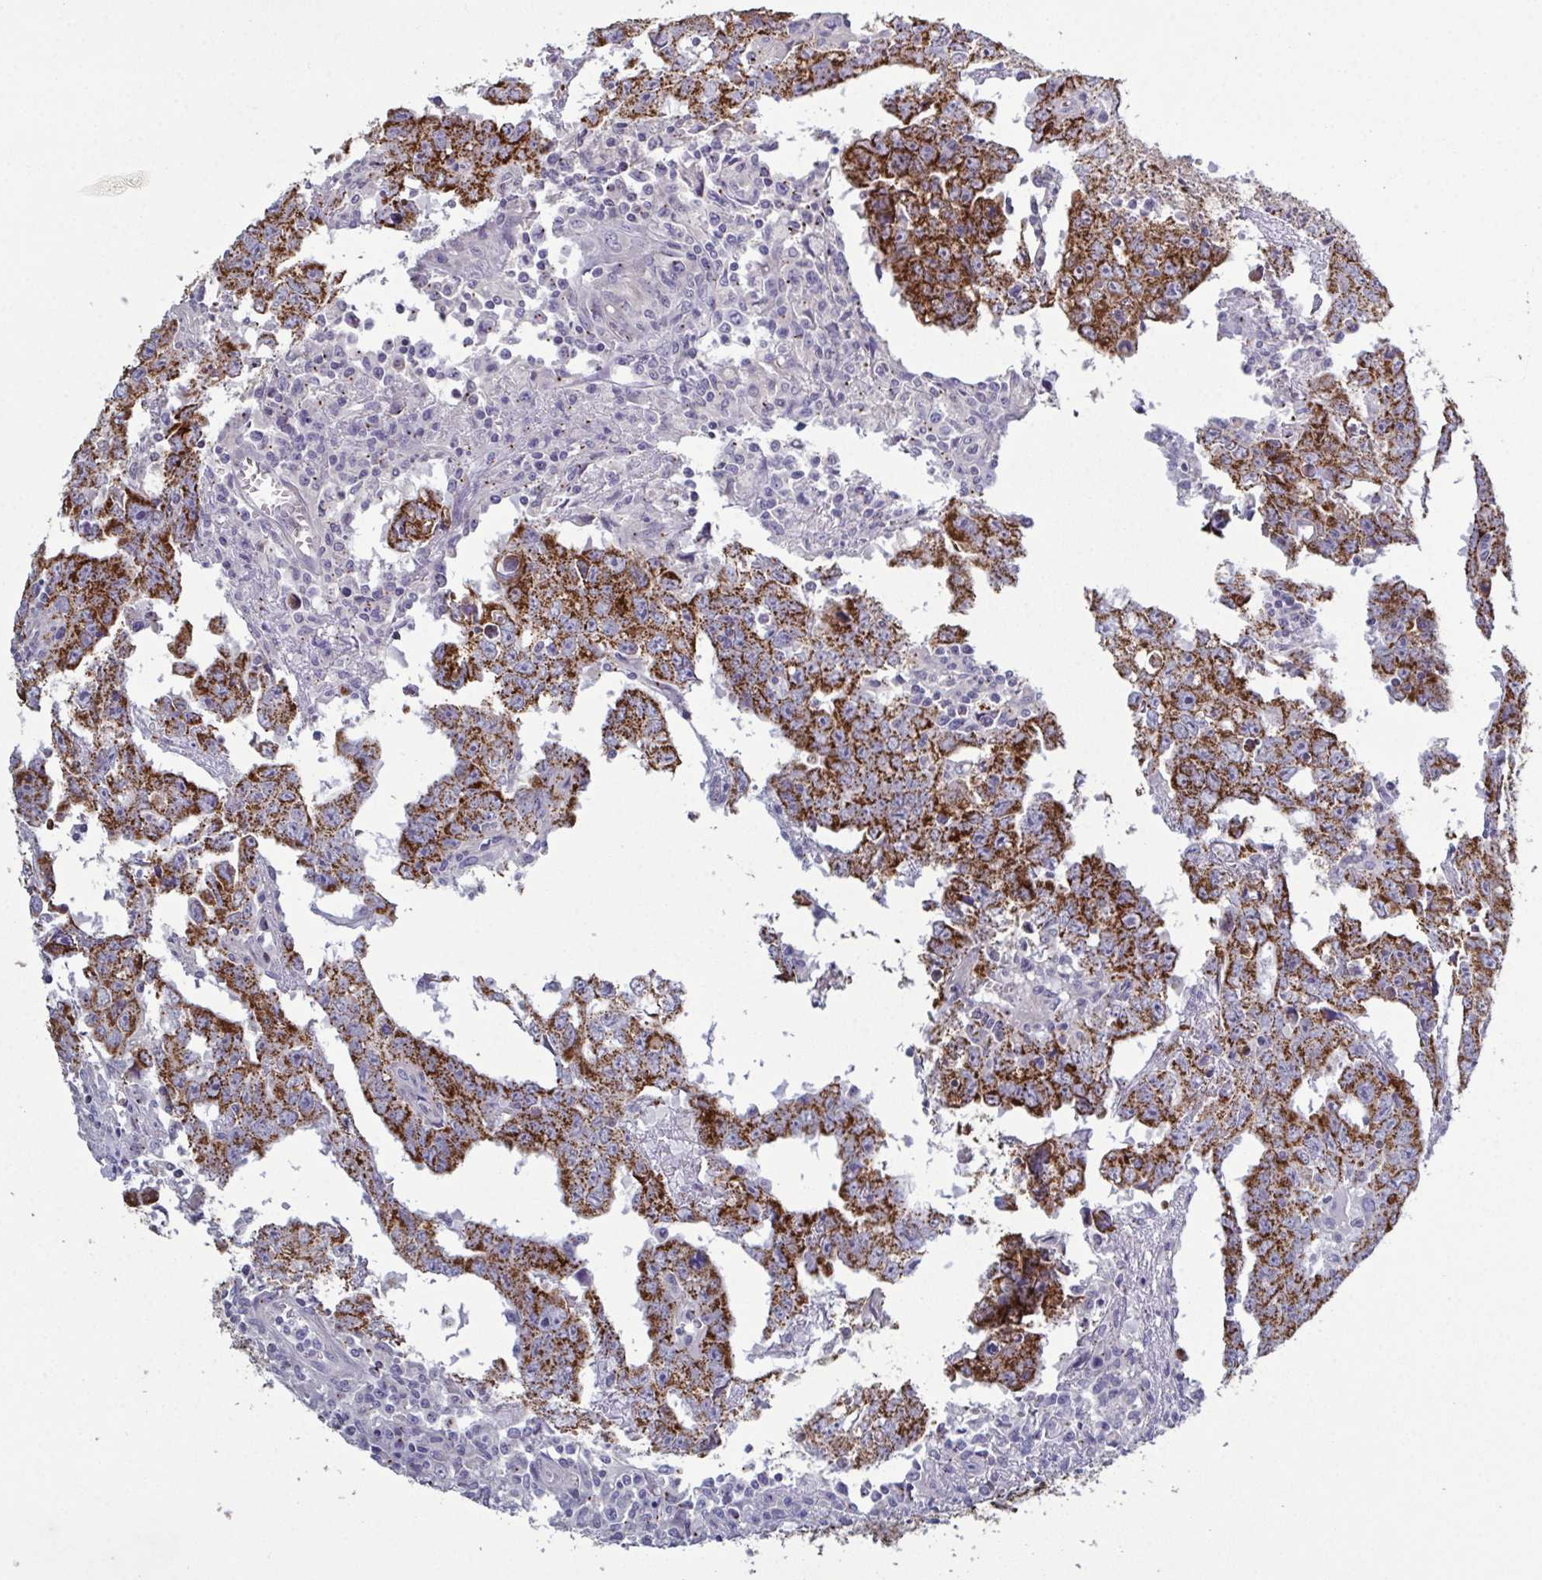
{"staining": {"intensity": "strong", "quantity": ">75%", "location": "cytoplasmic/membranous"}, "tissue": "testis cancer", "cell_type": "Tumor cells", "image_type": "cancer", "snomed": [{"axis": "morphology", "description": "Carcinoma, Embryonal, NOS"}, {"axis": "topography", "description": "Testis"}], "caption": "This image exhibits testis embryonal carcinoma stained with immunohistochemistry to label a protein in brown. The cytoplasmic/membranous of tumor cells show strong positivity for the protein. Nuclei are counter-stained blue.", "gene": "GLDC", "patient": {"sex": "male", "age": 22}}